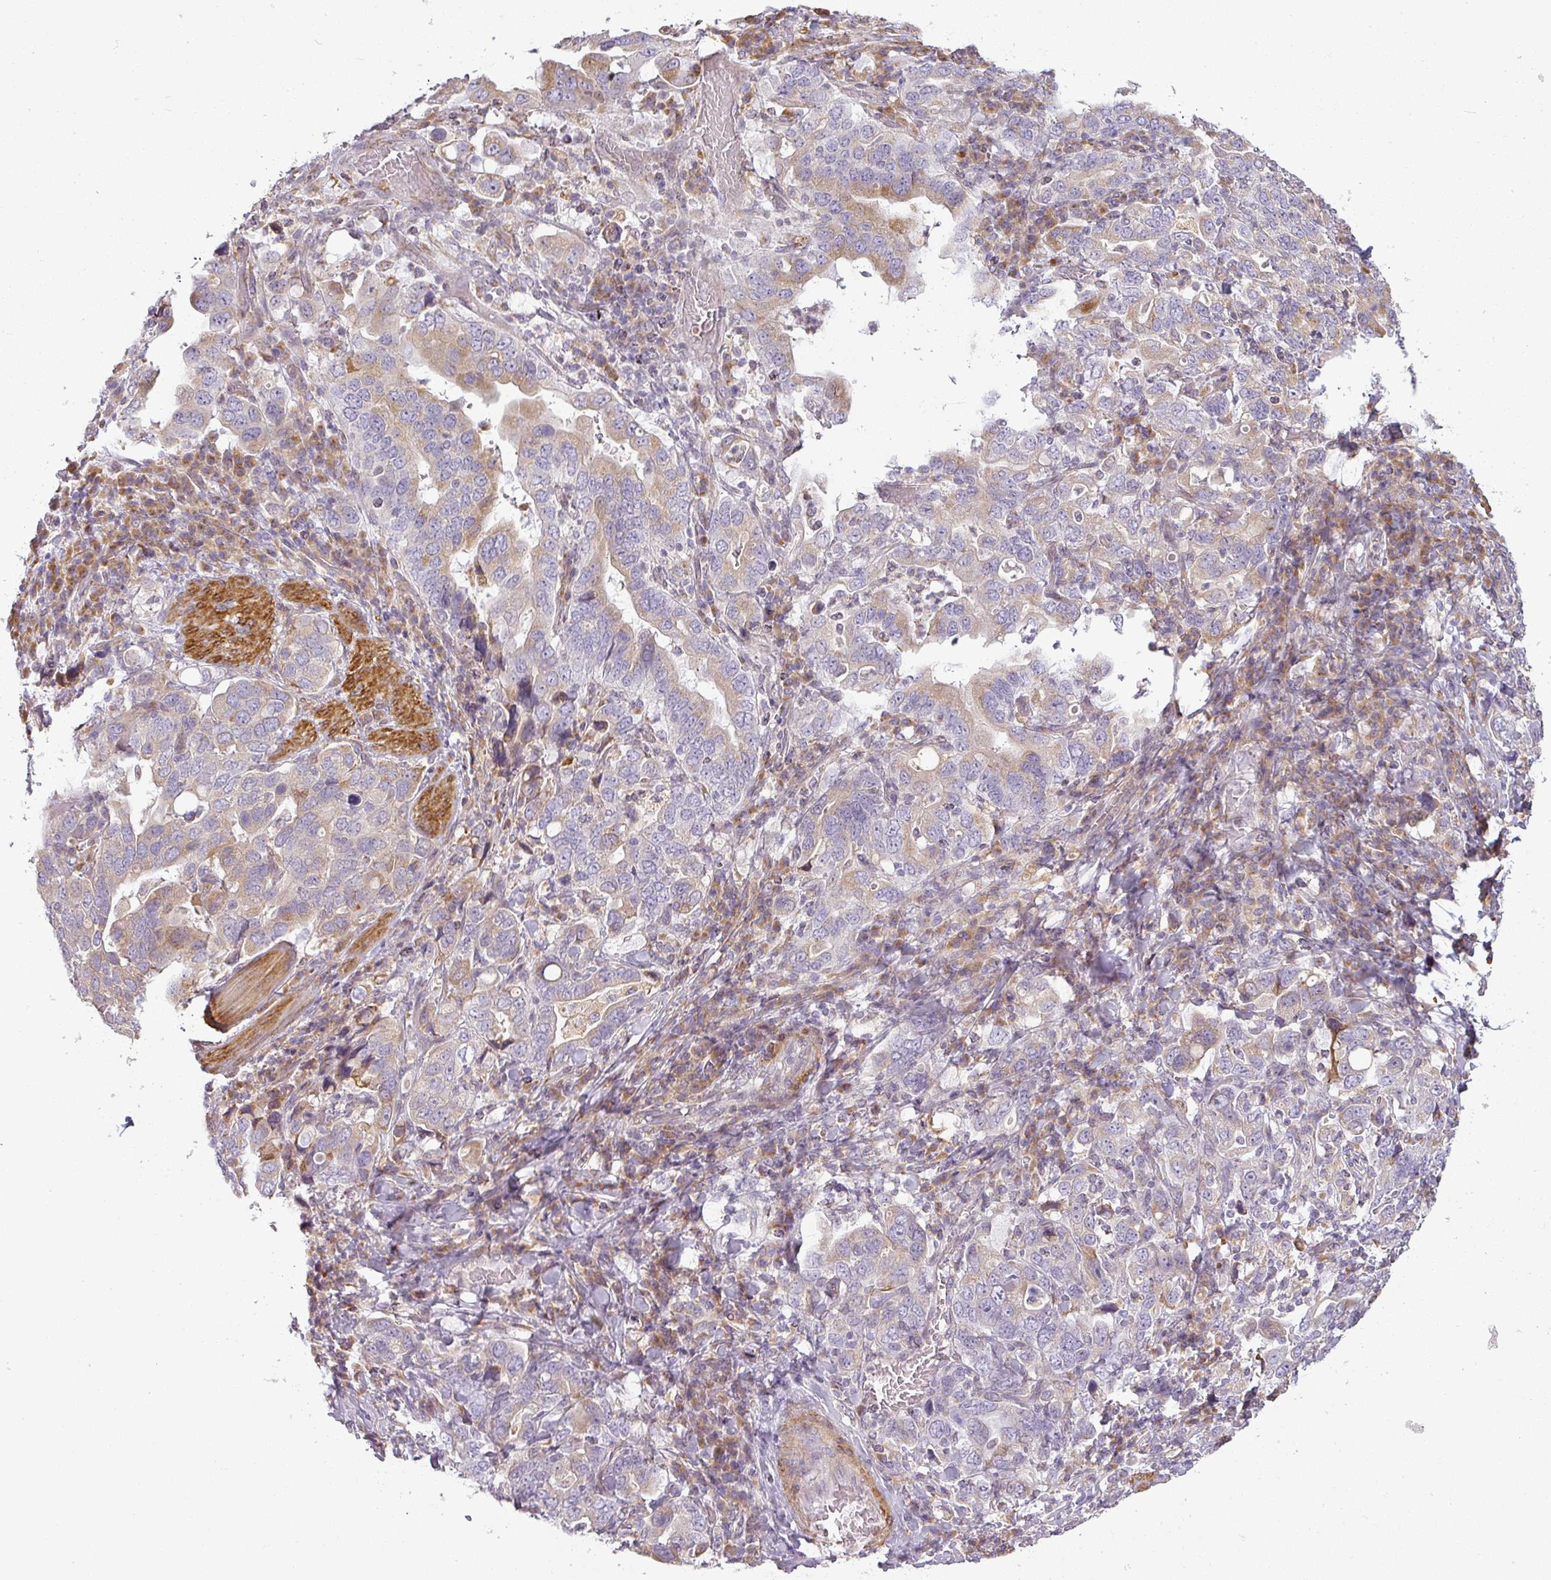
{"staining": {"intensity": "moderate", "quantity": "<25%", "location": "cytoplasmic/membranous"}, "tissue": "stomach cancer", "cell_type": "Tumor cells", "image_type": "cancer", "snomed": [{"axis": "morphology", "description": "Adenocarcinoma, NOS"}, {"axis": "topography", "description": "Stomach, upper"}], "caption": "DAB (3,3'-diaminobenzidine) immunohistochemical staining of stomach adenocarcinoma shows moderate cytoplasmic/membranous protein expression in about <25% of tumor cells.", "gene": "CCDC144A", "patient": {"sex": "male", "age": 62}}